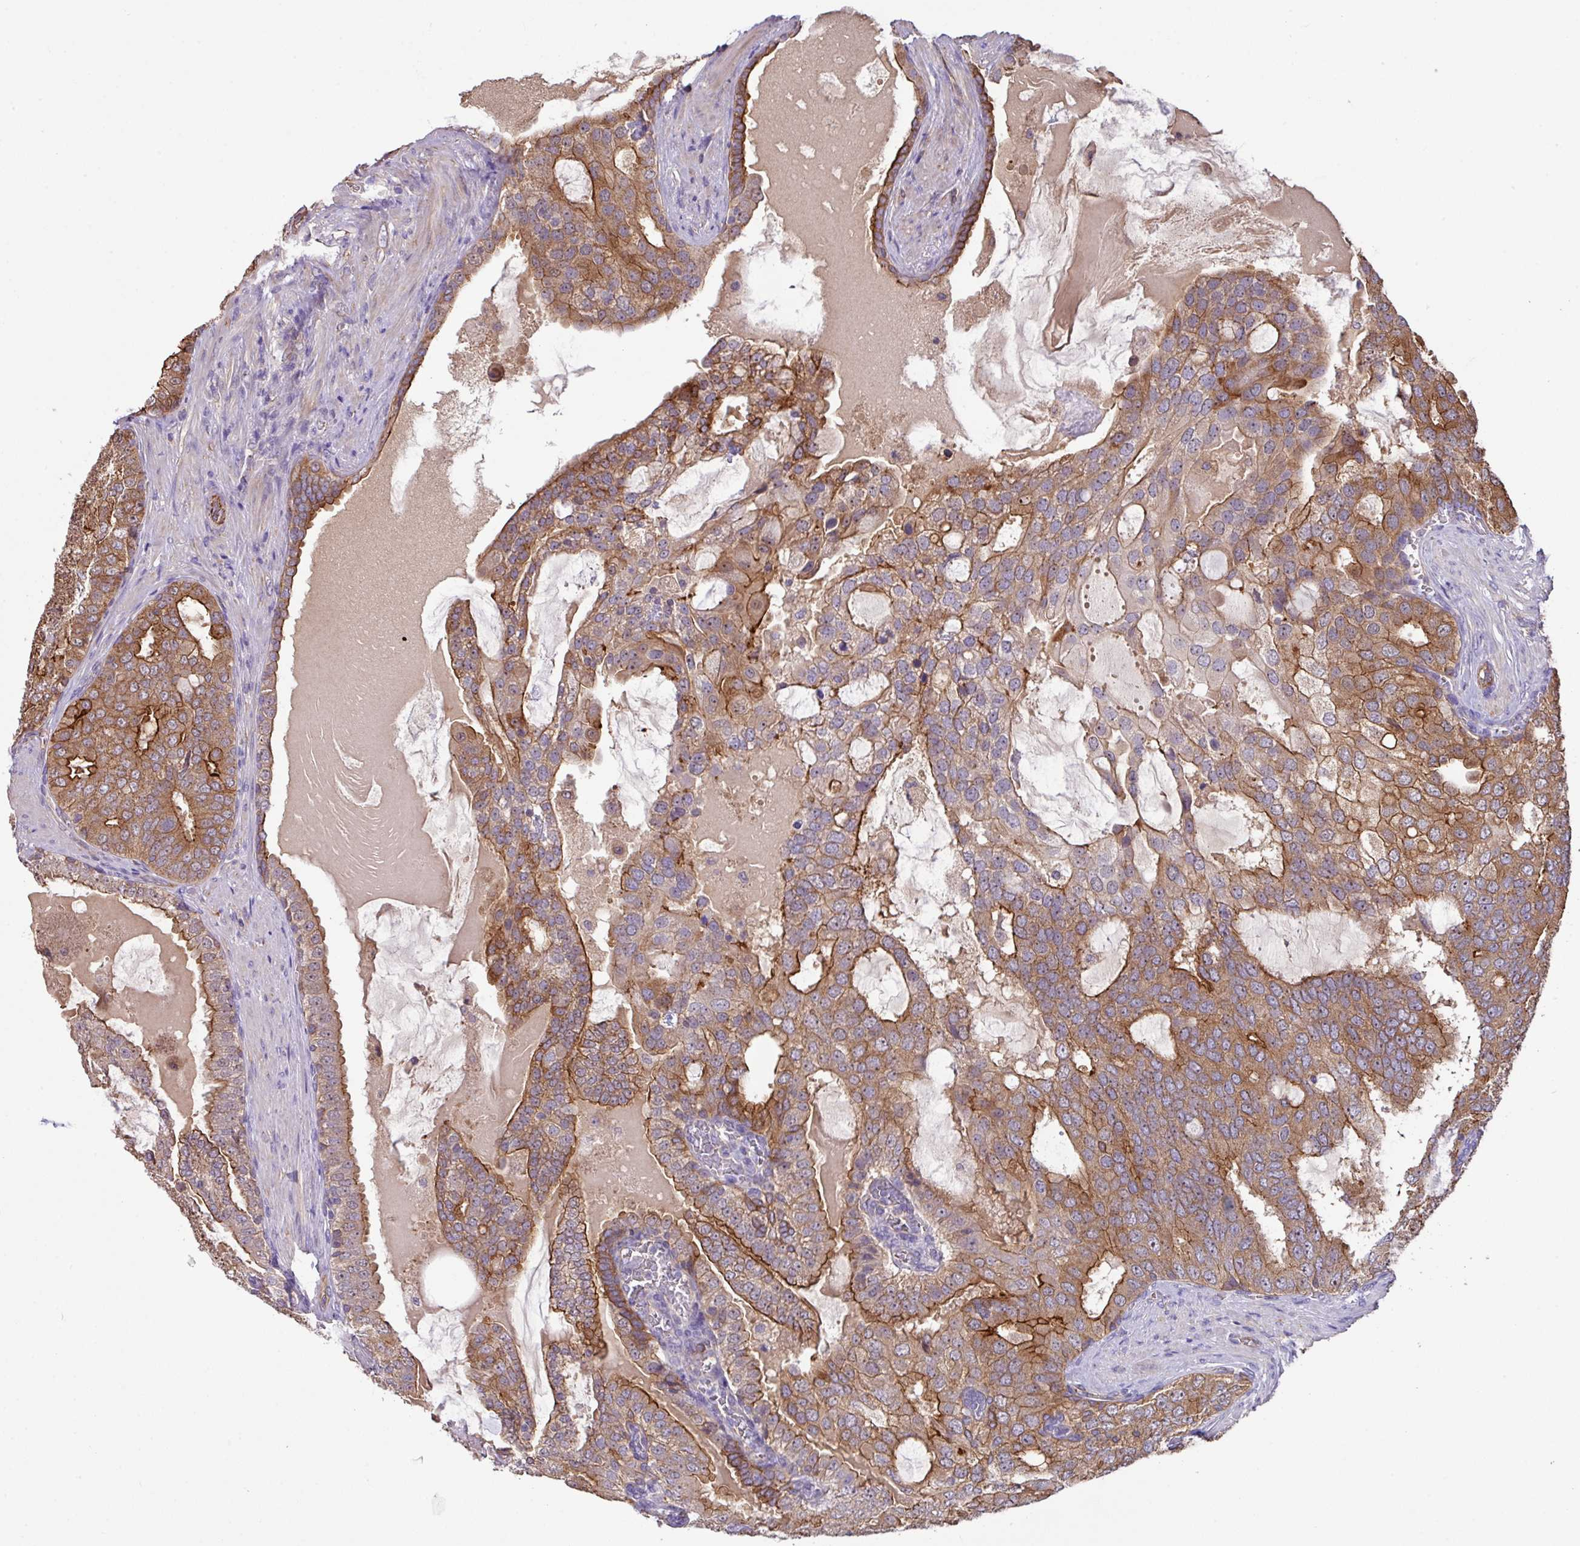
{"staining": {"intensity": "moderate", "quantity": ">75%", "location": "cytoplasmic/membranous"}, "tissue": "prostate cancer", "cell_type": "Tumor cells", "image_type": "cancer", "snomed": [{"axis": "morphology", "description": "Adenocarcinoma, High grade"}, {"axis": "topography", "description": "Prostate"}], "caption": "Immunohistochemical staining of human prostate cancer (adenocarcinoma (high-grade)) reveals medium levels of moderate cytoplasmic/membranous expression in about >75% of tumor cells. (Brightfield microscopy of DAB IHC at high magnification).", "gene": "LRRC53", "patient": {"sex": "male", "age": 55}}